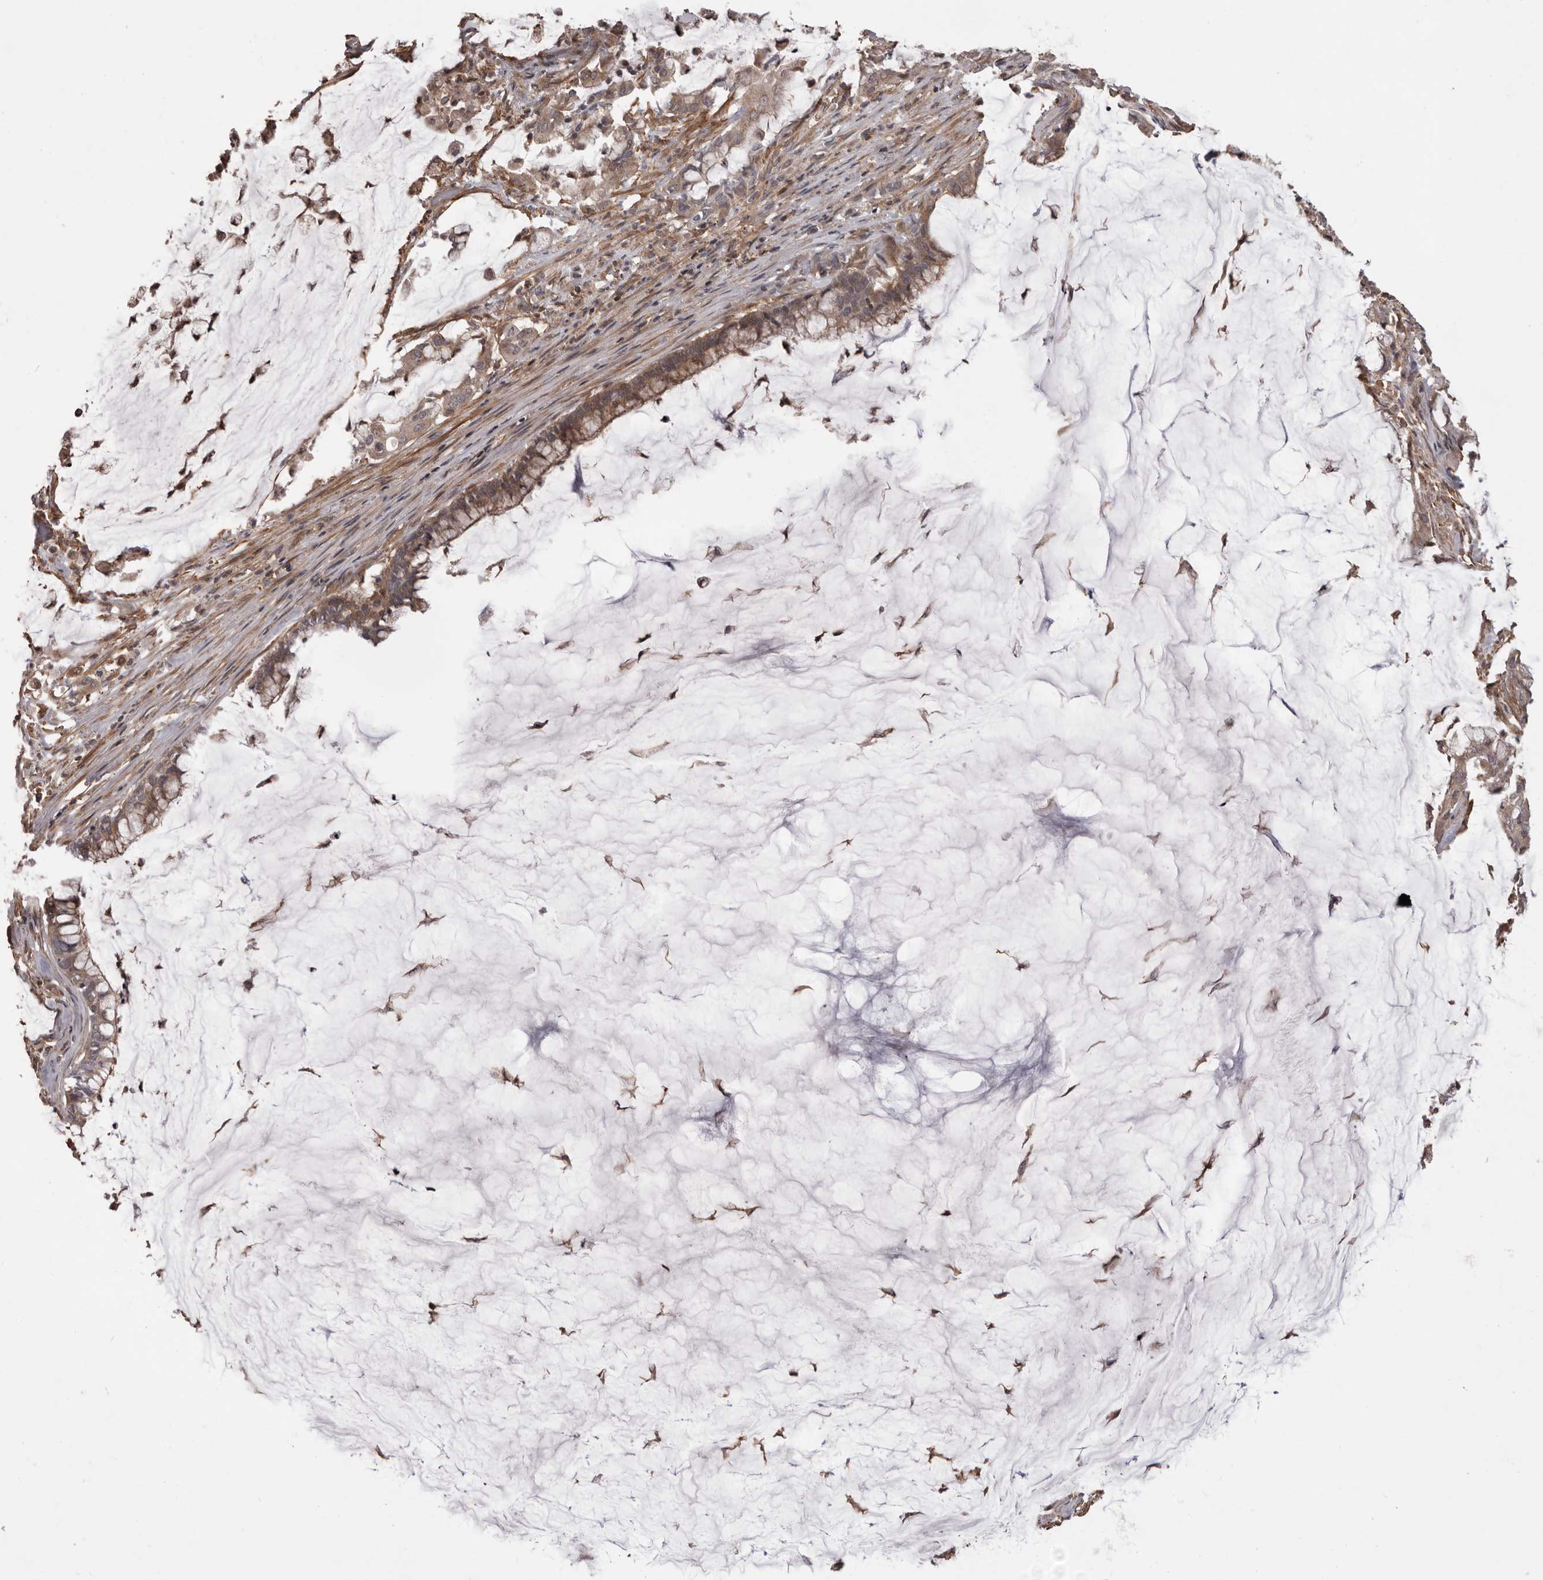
{"staining": {"intensity": "moderate", "quantity": ">75%", "location": "cytoplasmic/membranous"}, "tissue": "pancreatic cancer", "cell_type": "Tumor cells", "image_type": "cancer", "snomed": [{"axis": "morphology", "description": "Adenocarcinoma, NOS"}, {"axis": "topography", "description": "Pancreas"}], "caption": "Adenocarcinoma (pancreatic) stained for a protein (brown) reveals moderate cytoplasmic/membranous positive expression in approximately >75% of tumor cells.", "gene": "NFKBIA", "patient": {"sex": "male", "age": 41}}